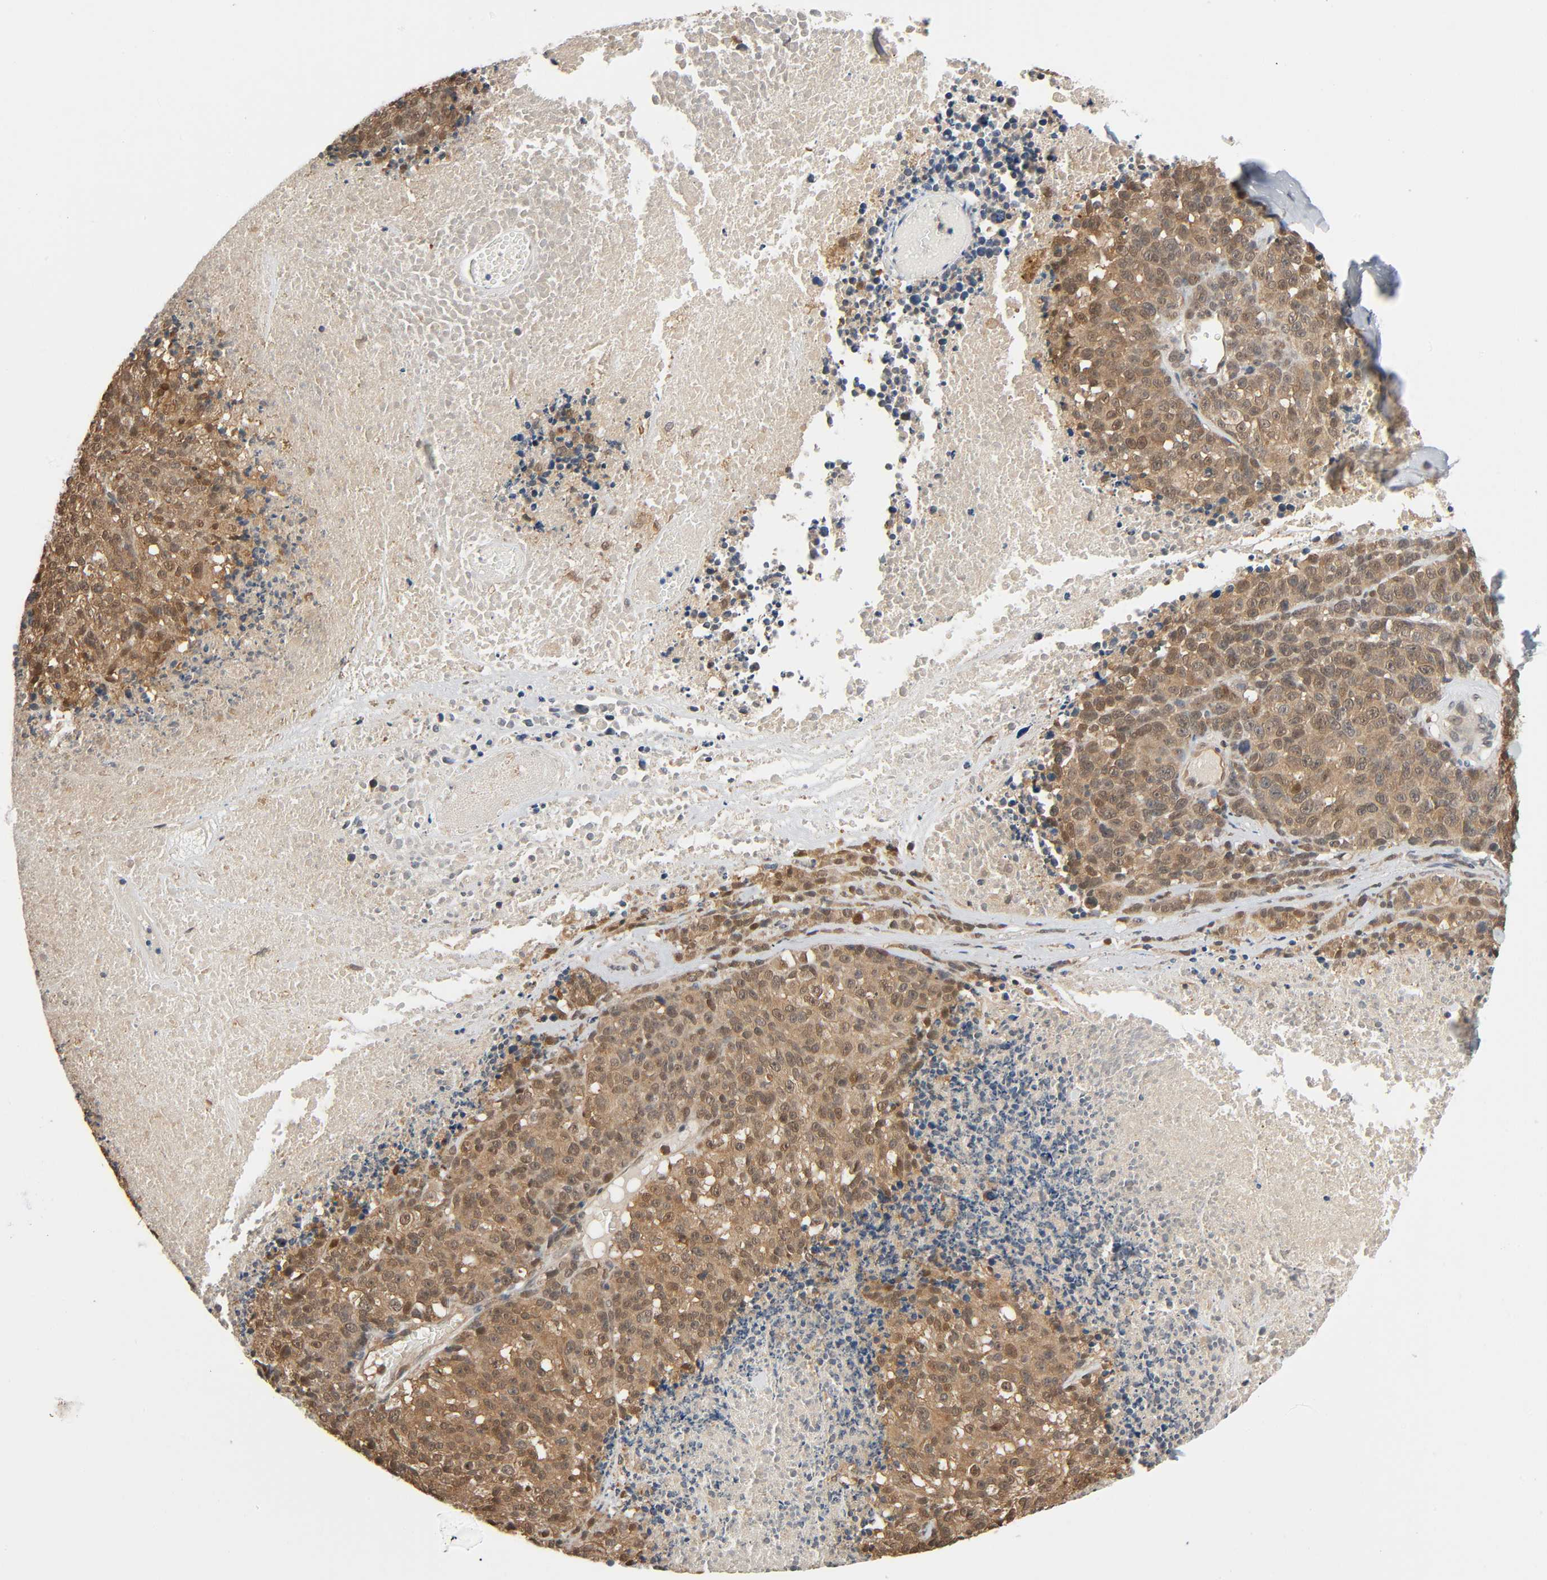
{"staining": {"intensity": "moderate", "quantity": "25%-75%", "location": "cytoplasmic/membranous,nuclear"}, "tissue": "melanoma", "cell_type": "Tumor cells", "image_type": "cancer", "snomed": [{"axis": "morphology", "description": "Malignant melanoma, Metastatic site"}, {"axis": "topography", "description": "Cerebral cortex"}], "caption": "Malignant melanoma (metastatic site) was stained to show a protein in brown. There is medium levels of moderate cytoplasmic/membranous and nuclear positivity in approximately 25%-75% of tumor cells. (DAB (3,3'-diaminobenzidine) IHC, brown staining for protein, blue staining for nuclei).", "gene": "NEDD8", "patient": {"sex": "female", "age": 52}}